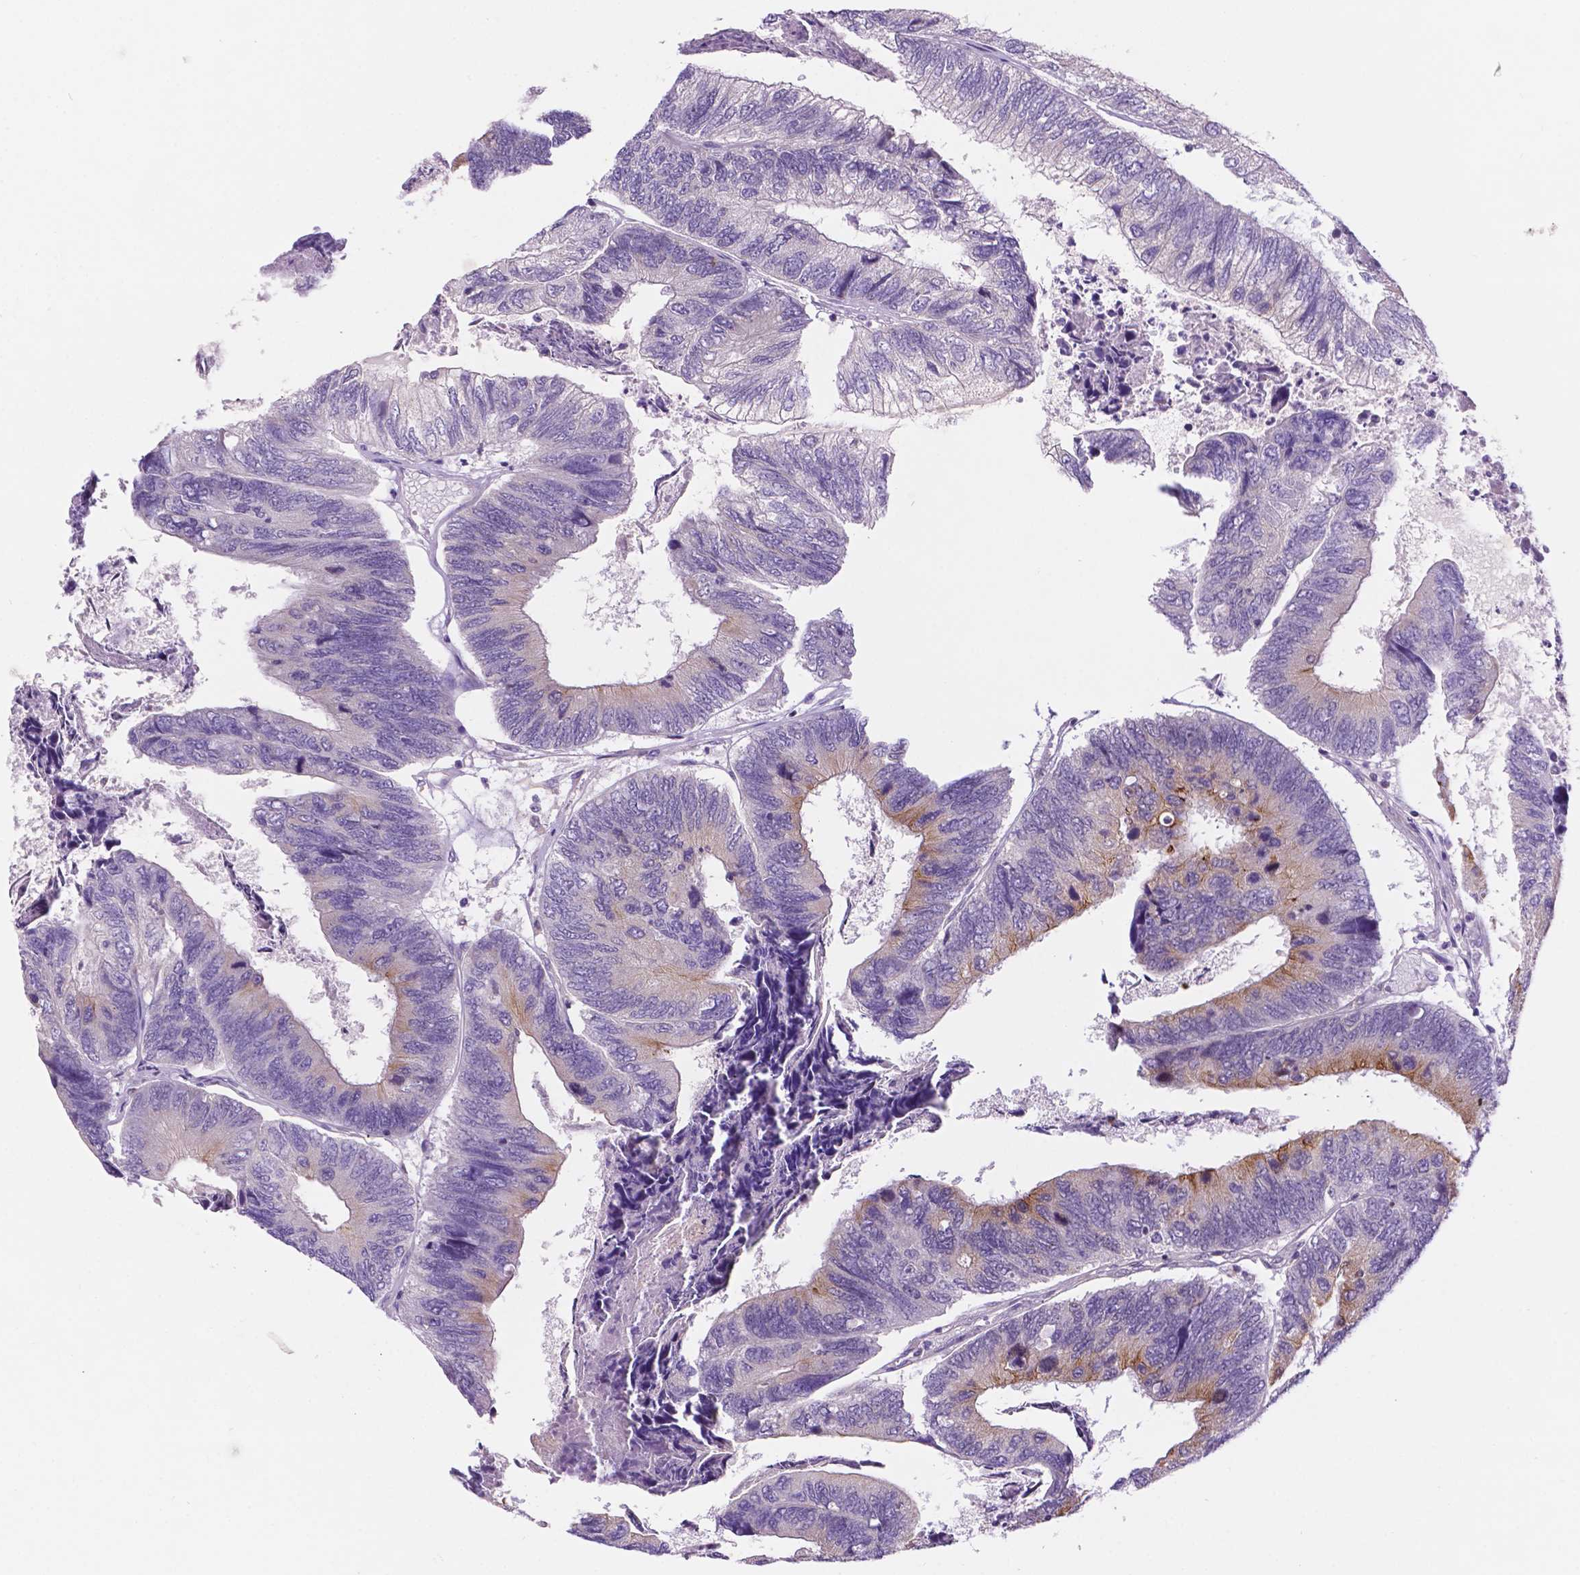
{"staining": {"intensity": "moderate", "quantity": "<25%", "location": "cytoplasmic/membranous"}, "tissue": "colorectal cancer", "cell_type": "Tumor cells", "image_type": "cancer", "snomed": [{"axis": "morphology", "description": "Adenocarcinoma, NOS"}, {"axis": "topography", "description": "Colon"}], "caption": "Moderate cytoplasmic/membranous positivity is appreciated in about <25% of tumor cells in colorectal adenocarcinoma.", "gene": "FAM50B", "patient": {"sex": "female", "age": 67}}